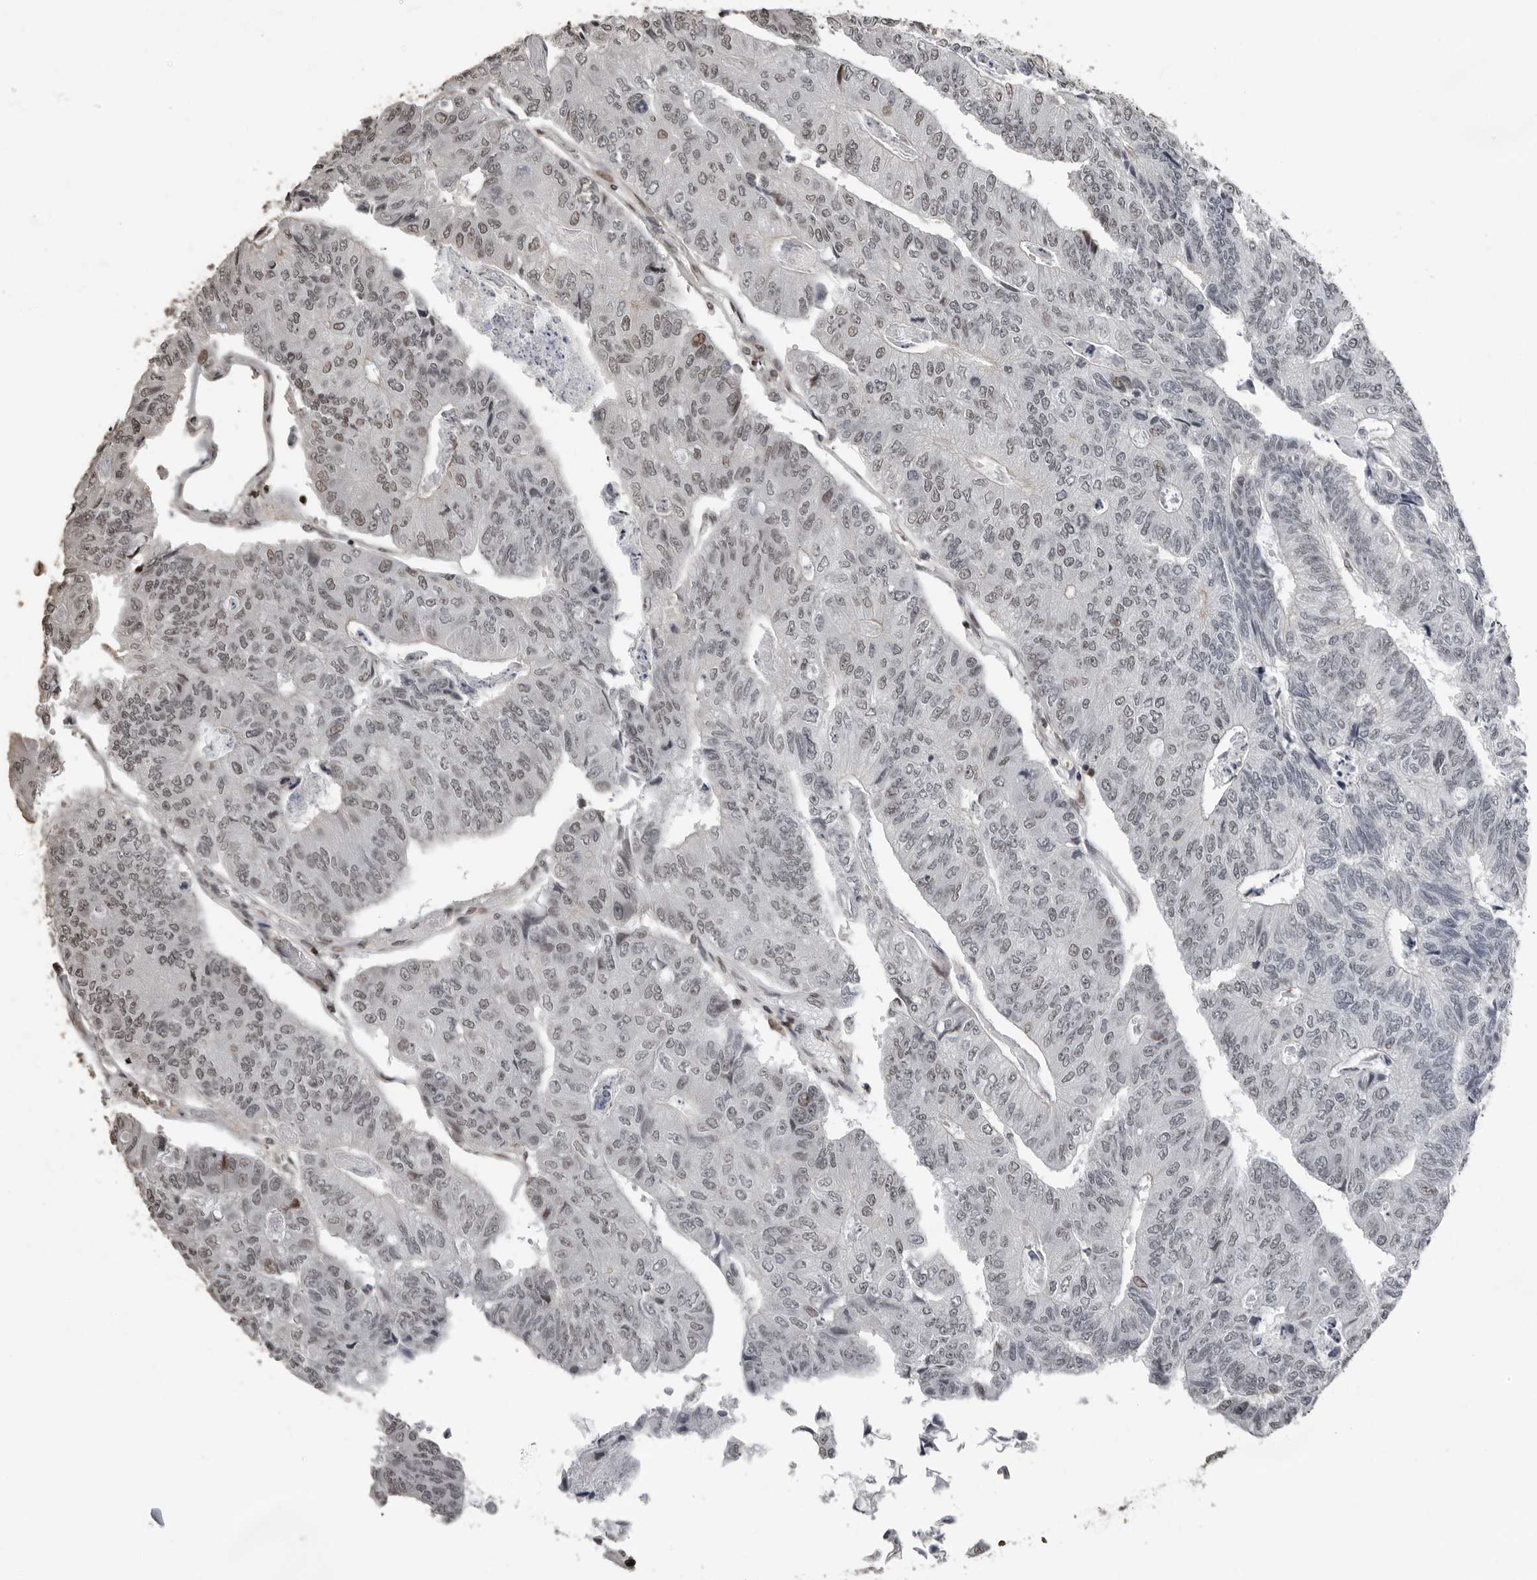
{"staining": {"intensity": "weak", "quantity": "<25%", "location": "nuclear"}, "tissue": "colorectal cancer", "cell_type": "Tumor cells", "image_type": "cancer", "snomed": [{"axis": "morphology", "description": "Adenocarcinoma, NOS"}, {"axis": "topography", "description": "Colon"}], "caption": "This is an immunohistochemistry (IHC) micrograph of colorectal cancer. There is no staining in tumor cells.", "gene": "ORC1", "patient": {"sex": "female", "age": 67}}